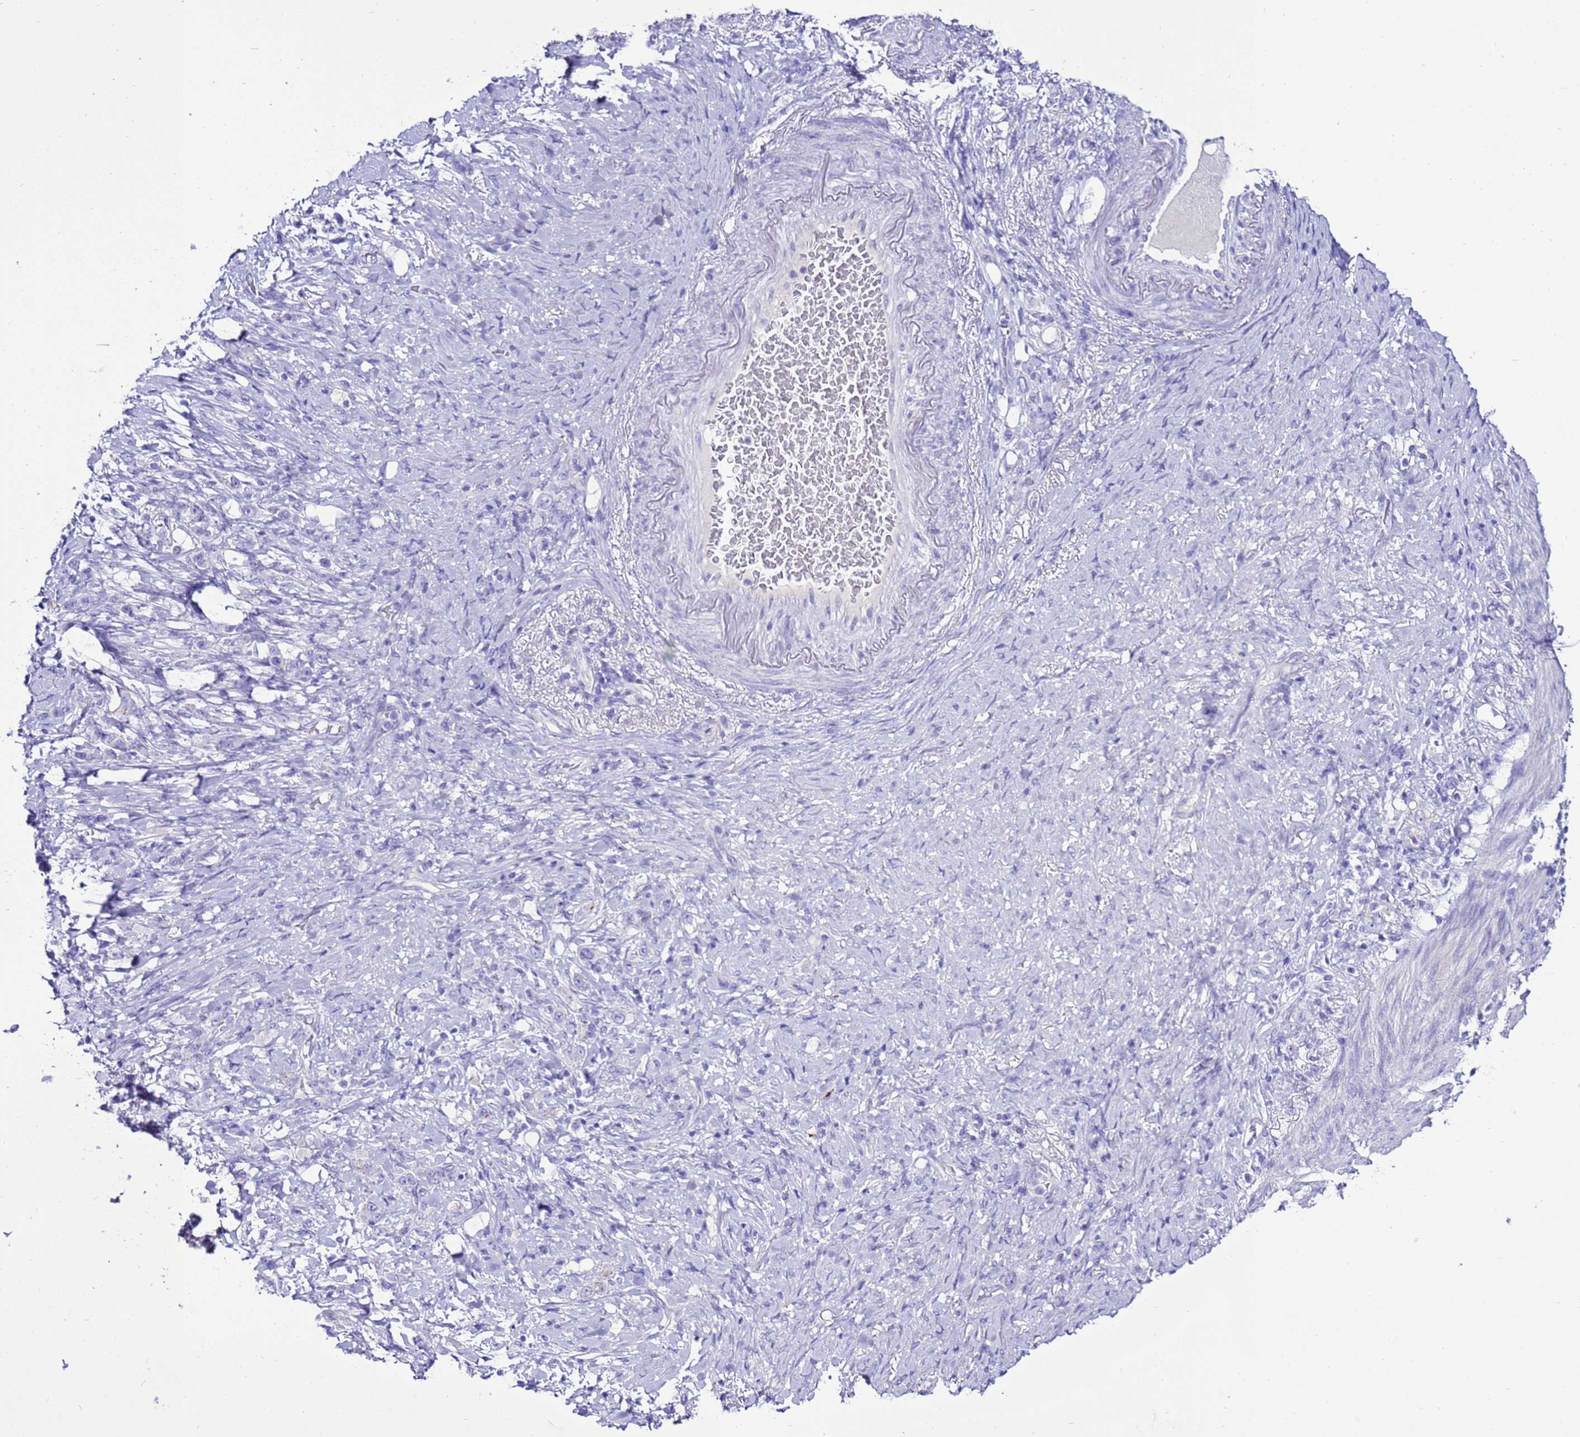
{"staining": {"intensity": "negative", "quantity": "none", "location": "none"}, "tissue": "stomach cancer", "cell_type": "Tumor cells", "image_type": "cancer", "snomed": [{"axis": "morphology", "description": "Adenocarcinoma, NOS"}, {"axis": "topography", "description": "Stomach"}], "caption": "Image shows no protein staining in tumor cells of stomach cancer (adenocarcinoma) tissue.", "gene": "BEST2", "patient": {"sex": "female", "age": 79}}